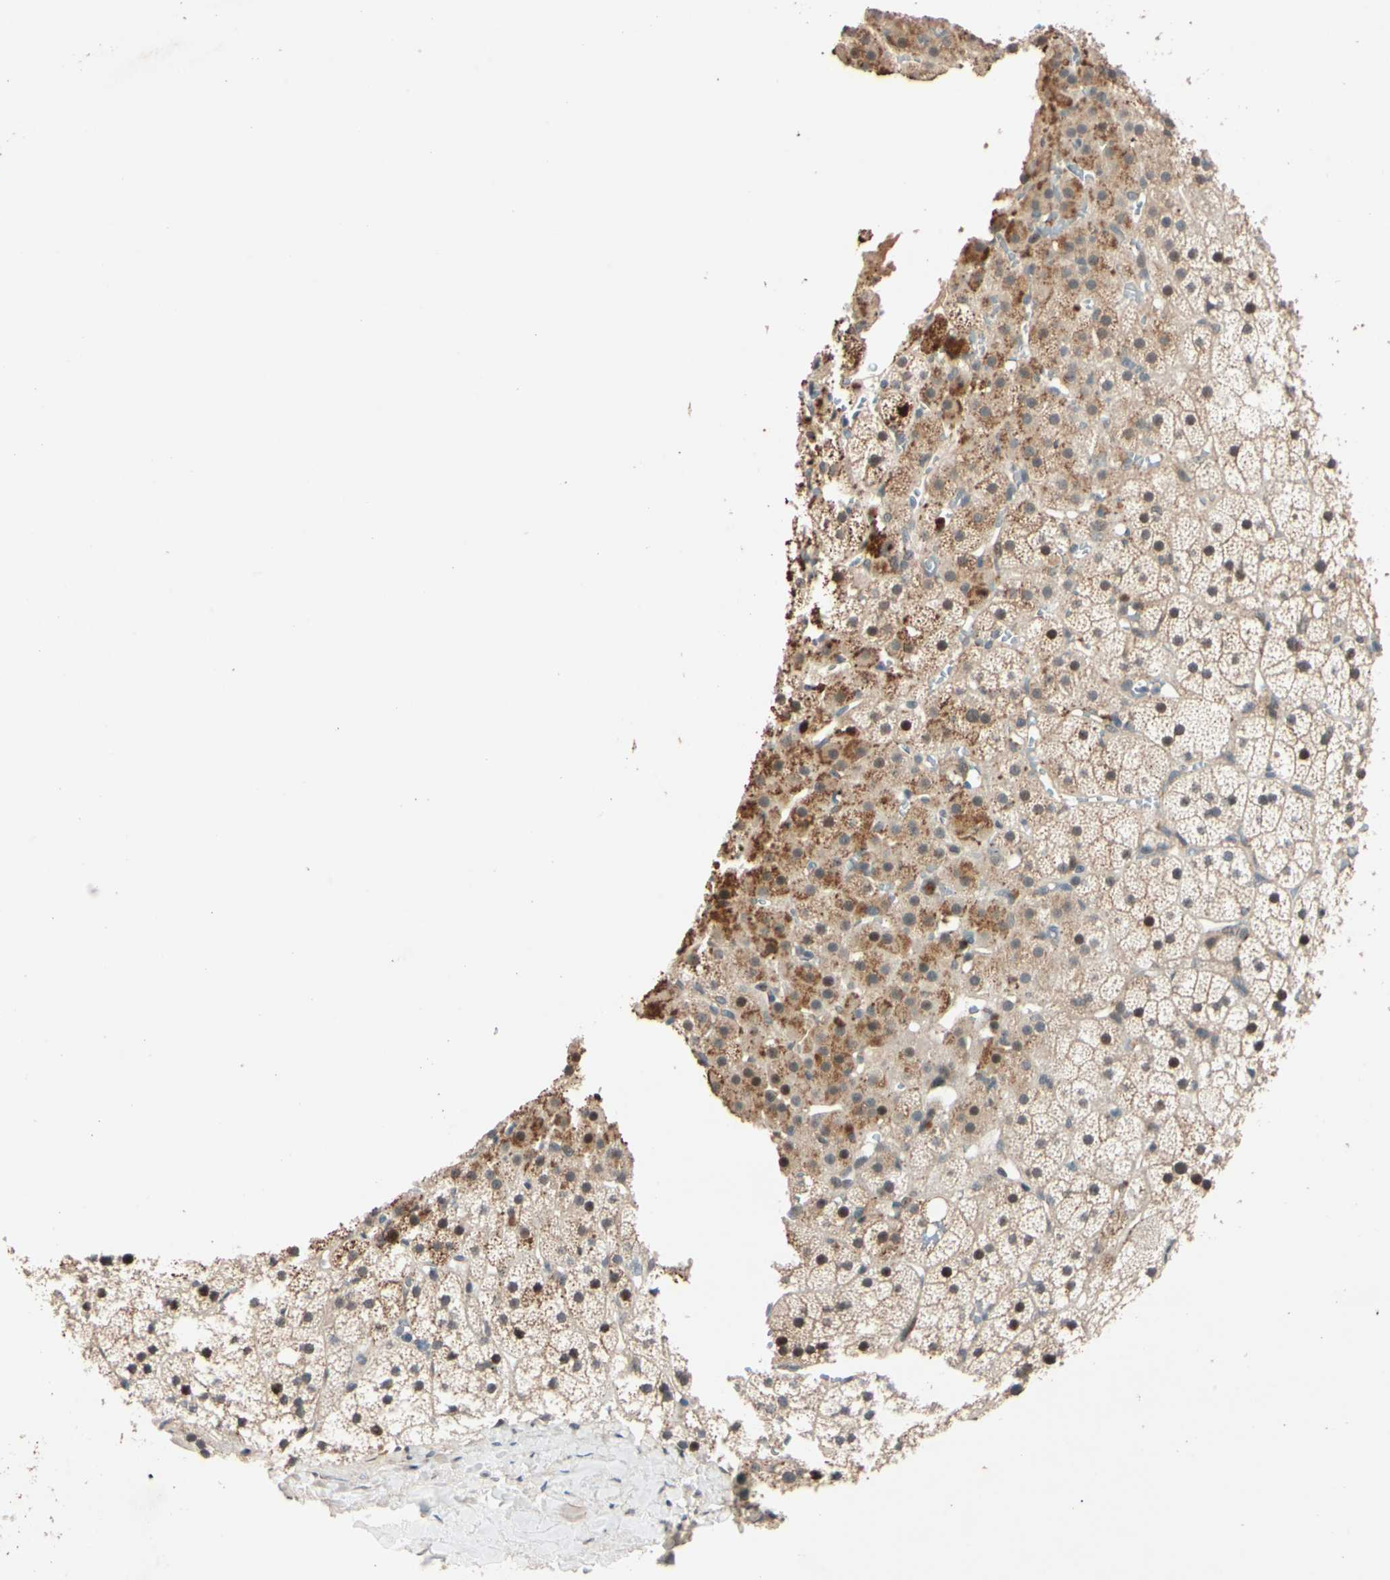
{"staining": {"intensity": "moderate", "quantity": "25%-75%", "location": "cytoplasmic/membranous,nuclear"}, "tissue": "adrenal gland", "cell_type": "Glandular cells", "image_type": "normal", "snomed": [{"axis": "morphology", "description": "Normal tissue, NOS"}, {"axis": "topography", "description": "Adrenal gland"}], "caption": "The photomicrograph reveals immunohistochemical staining of normal adrenal gland. There is moderate cytoplasmic/membranous,nuclear expression is appreciated in about 25%-75% of glandular cells. (Stains: DAB (3,3'-diaminobenzidine) in brown, nuclei in blue, Microscopy: brightfield microscopy at high magnification).", "gene": "ACSL5", "patient": {"sex": "male", "age": 35}}